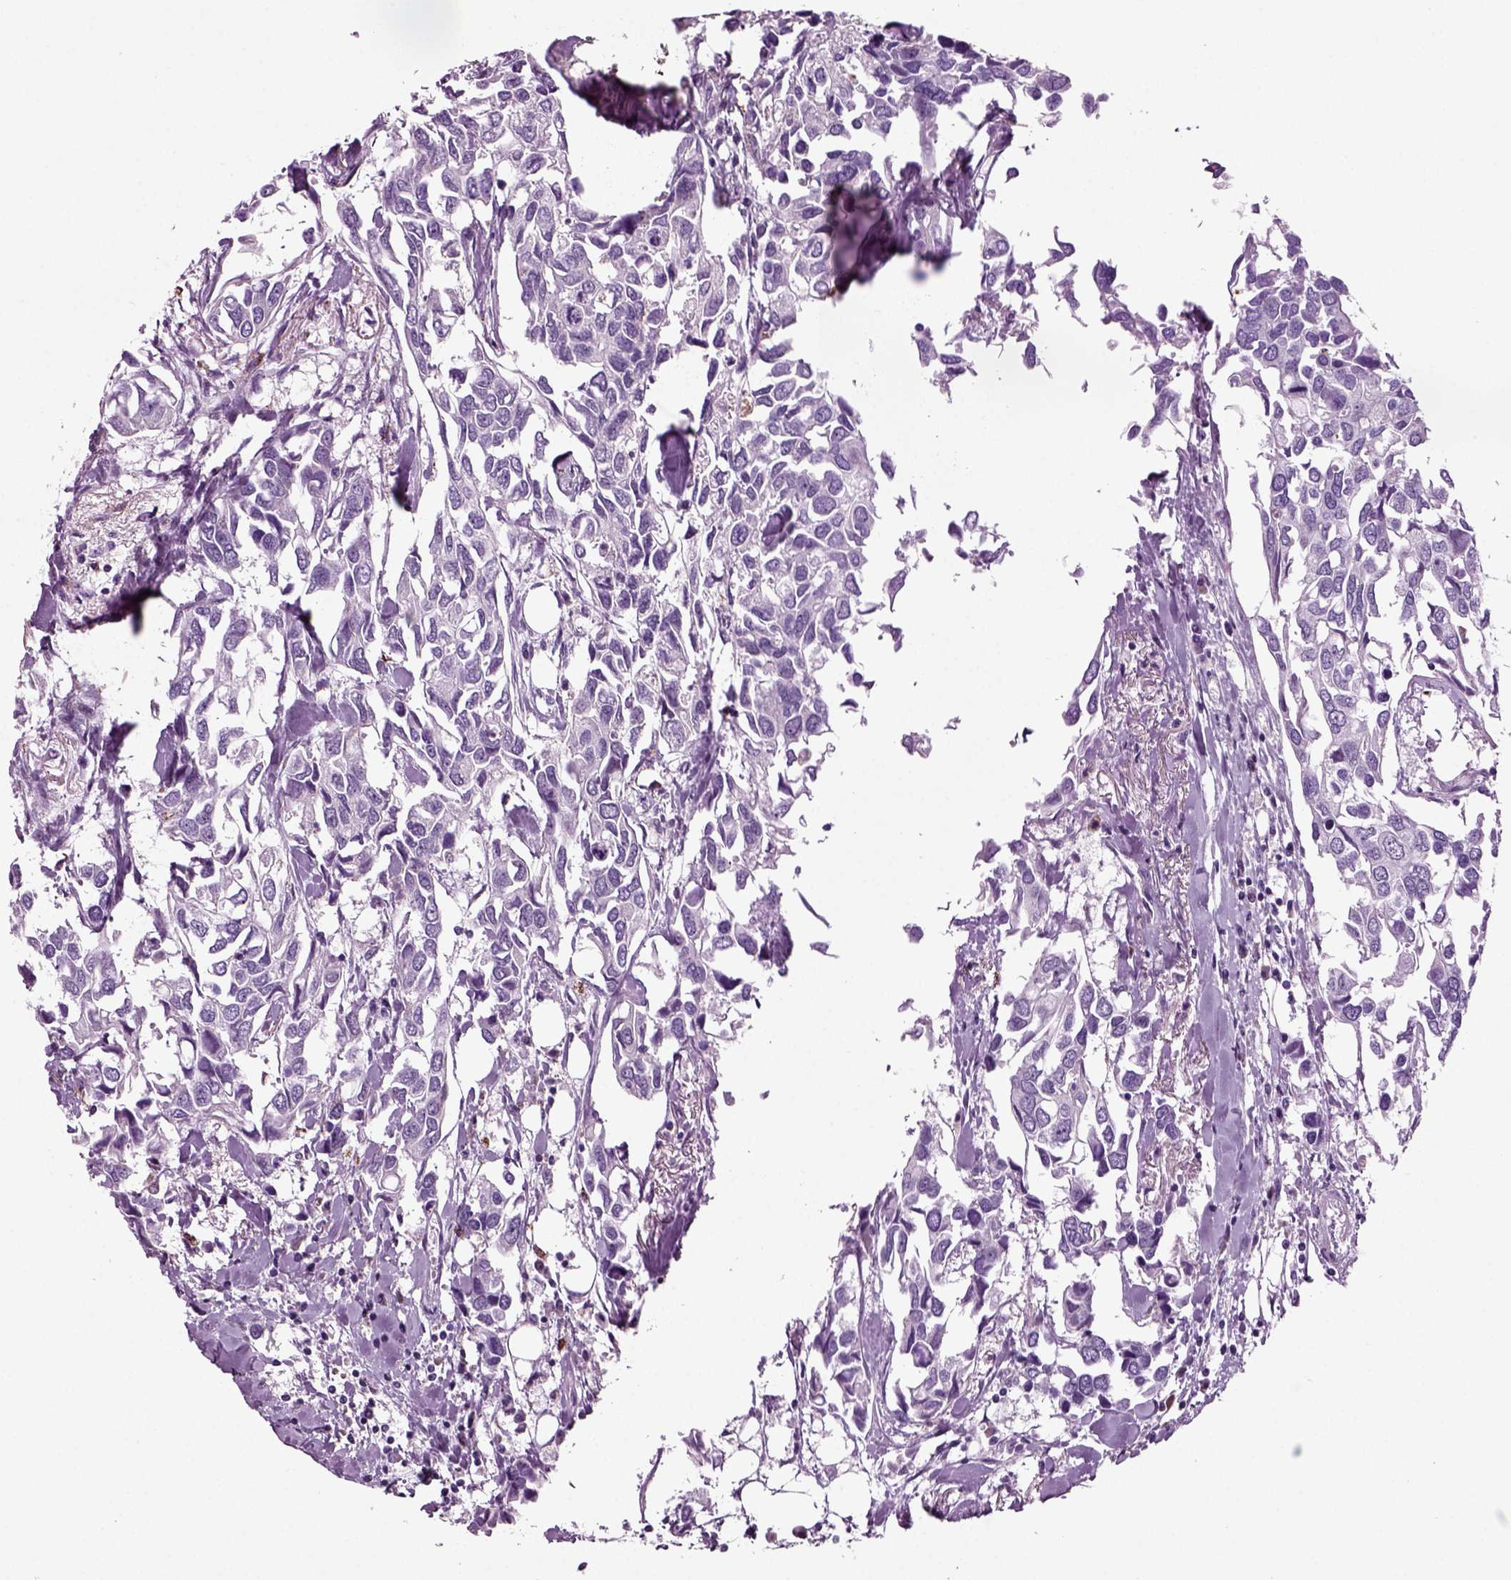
{"staining": {"intensity": "negative", "quantity": "none", "location": "none"}, "tissue": "breast cancer", "cell_type": "Tumor cells", "image_type": "cancer", "snomed": [{"axis": "morphology", "description": "Duct carcinoma"}, {"axis": "topography", "description": "Breast"}], "caption": "This is a histopathology image of immunohistochemistry staining of breast cancer, which shows no positivity in tumor cells.", "gene": "ARID3A", "patient": {"sex": "female", "age": 83}}